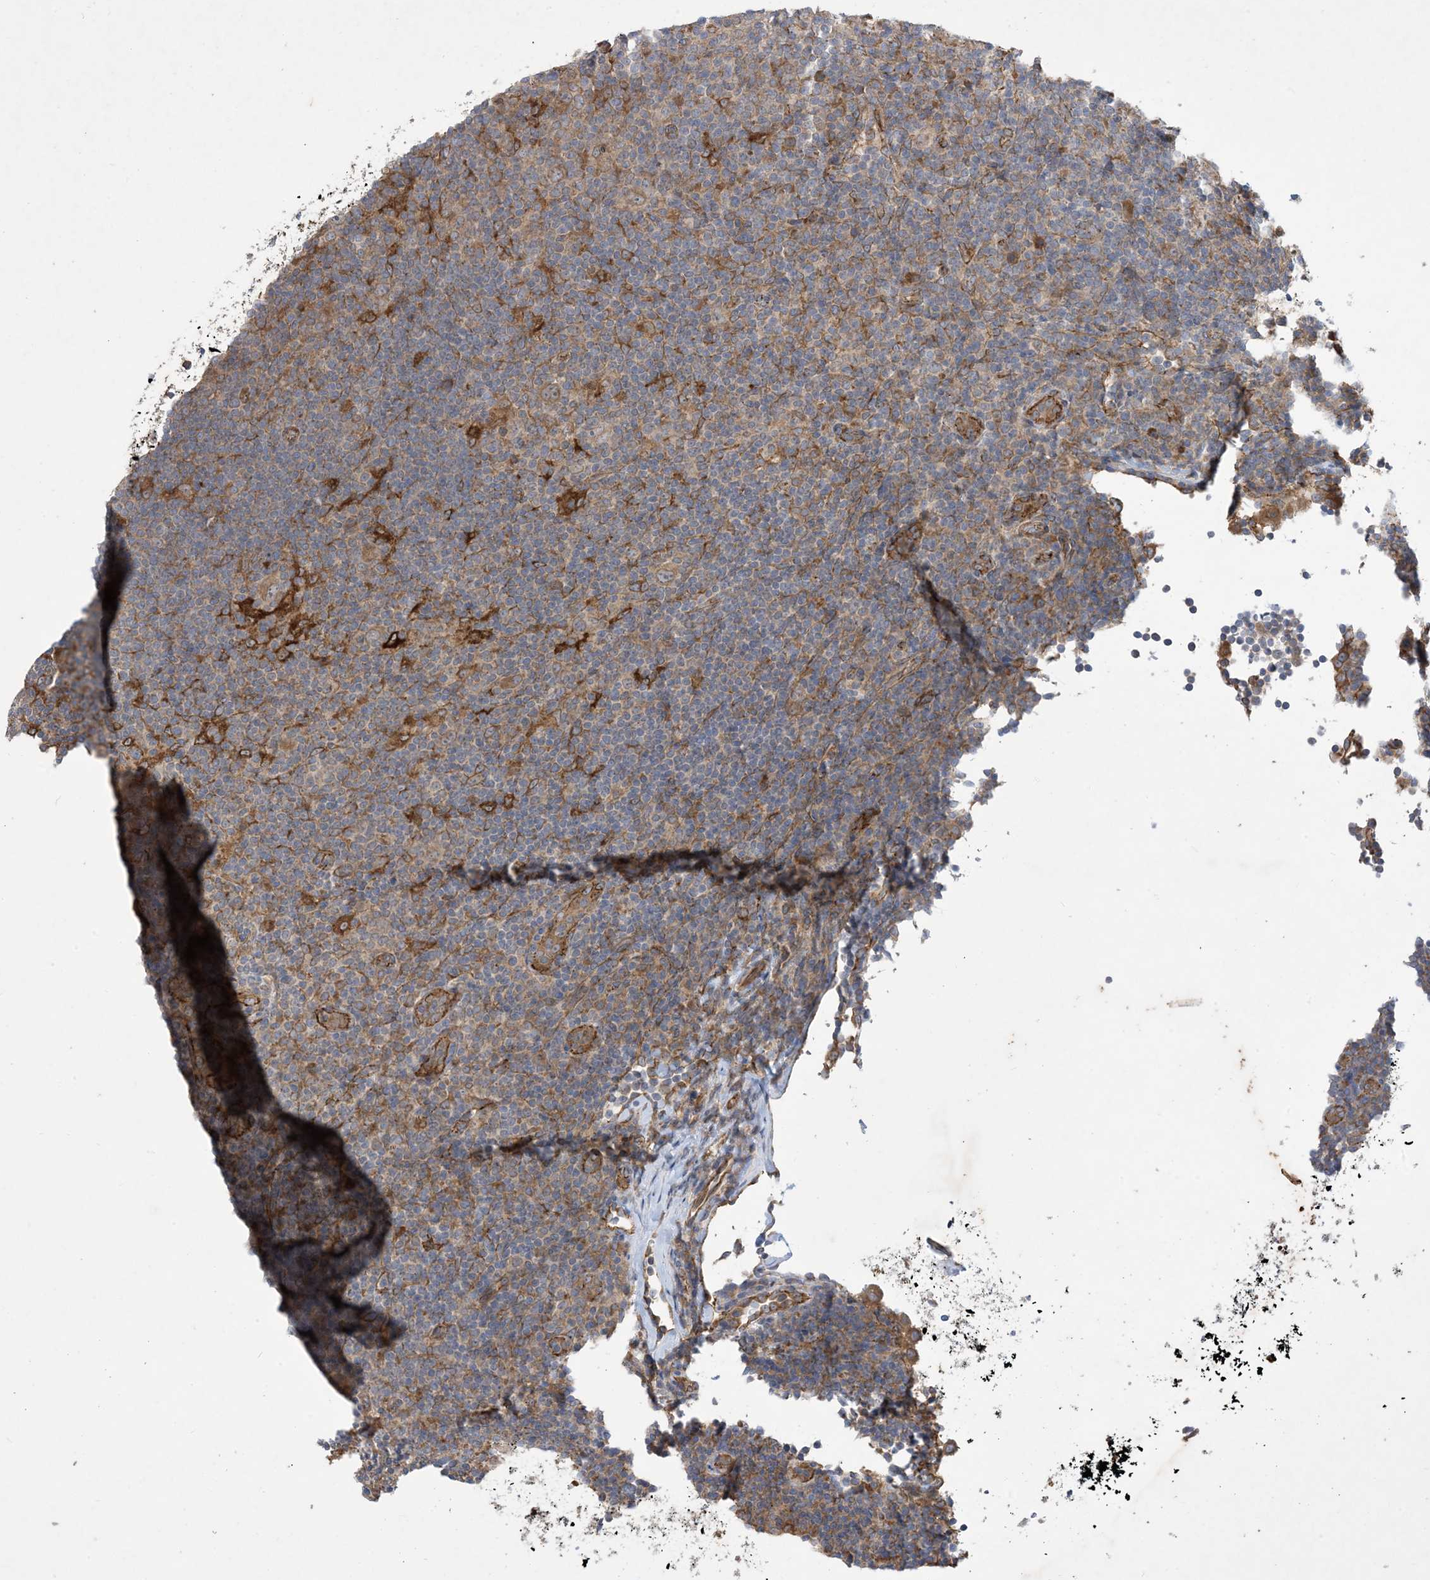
{"staining": {"intensity": "moderate", "quantity": ">75%", "location": "cytoplasmic/membranous"}, "tissue": "lymphoma", "cell_type": "Tumor cells", "image_type": "cancer", "snomed": [{"axis": "morphology", "description": "Hodgkin's disease, NOS"}, {"axis": "topography", "description": "Lymph node"}], "caption": "Immunohistochemistry photomicrograph of Hodgkin's disease stained for a protein (brown), which exhibits medium levels of moderate cytoplasmic/membranous staining in approximately >75% of tumor cells.", "gene": "OTOP1", "patient": {"sex": "female", "age": 57}}